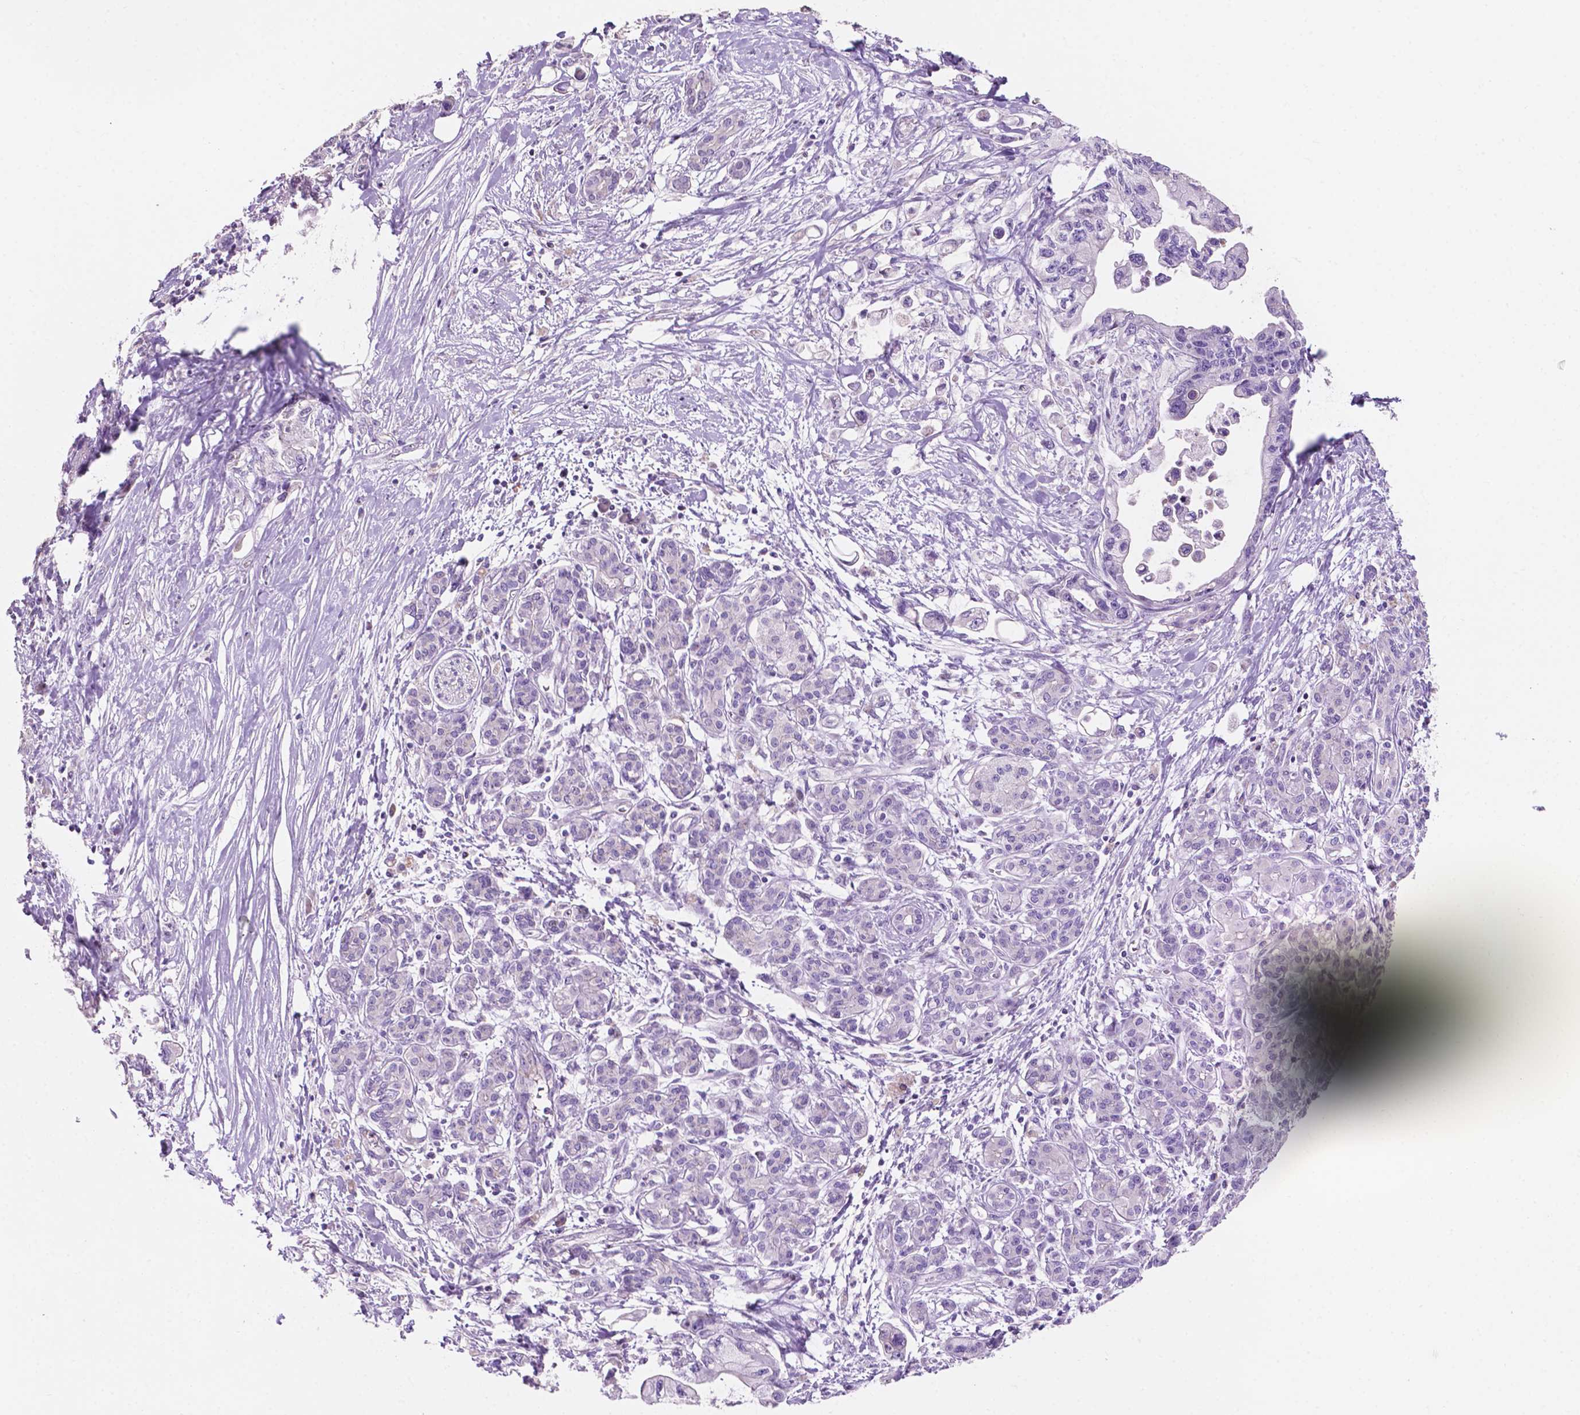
{"staining": {"intensity": "negative", "quantity": "none", "location": "none"}, "tissue": "pancreatic cancer", "cell_type": "Tumor cells", "image_type": "cancer", "snomed": [{"axis": "morphology", "description": "Adenocarcinoma, NOS"}, {"axis": "topography", "description": "Pancreas"}], "caption": "This is a micrograph of IHC staining of pancreatic cancer (adenocarcinoma), which shows no expression in tumor cells.", "gene": "CLDN17", "patient": {"sex": "male", "age": 61}}